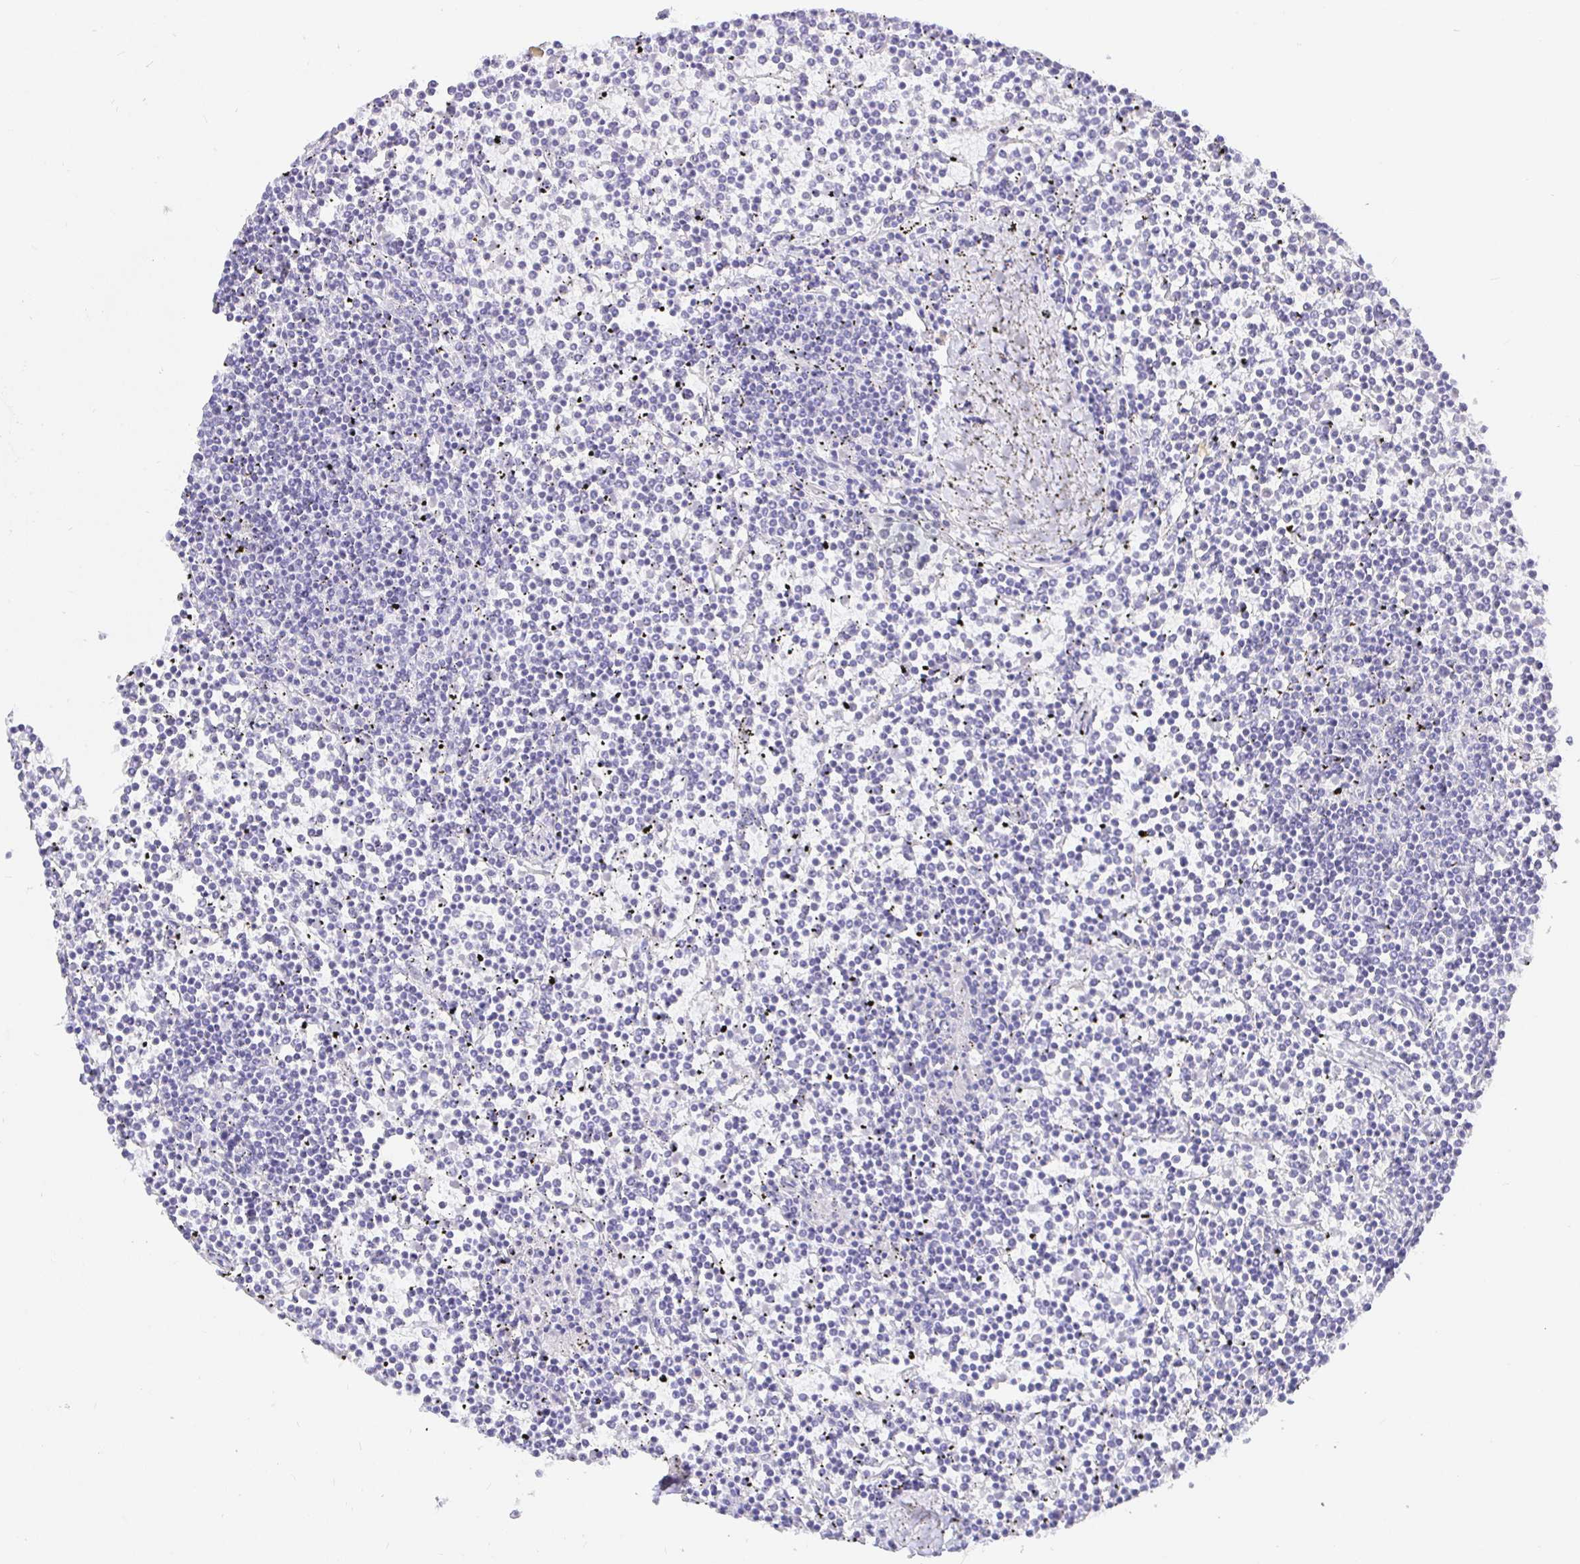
{"staining": {"intensity": "negative", "quantity": "none", "location": "none"}, "tissue": "lymphoma", "cell_type": "Tumor cells", "image_type": "cancer", "snomed": [{"axis": "morphology", "description": "Malignant lymphoma, non-Hodgkin's type, Low grade"}, {"axis": "topography", "description": "Spleen"}], "caption": "Immunohistochemistry (IHC) of human lymphoma displays no staining in tumor cells. (DAB (3,3'-diaminobenzidine) immunohistochemistry, high magnification).", "gene": "EZHIP", "patient": {"sex": "female", "age": 19}}